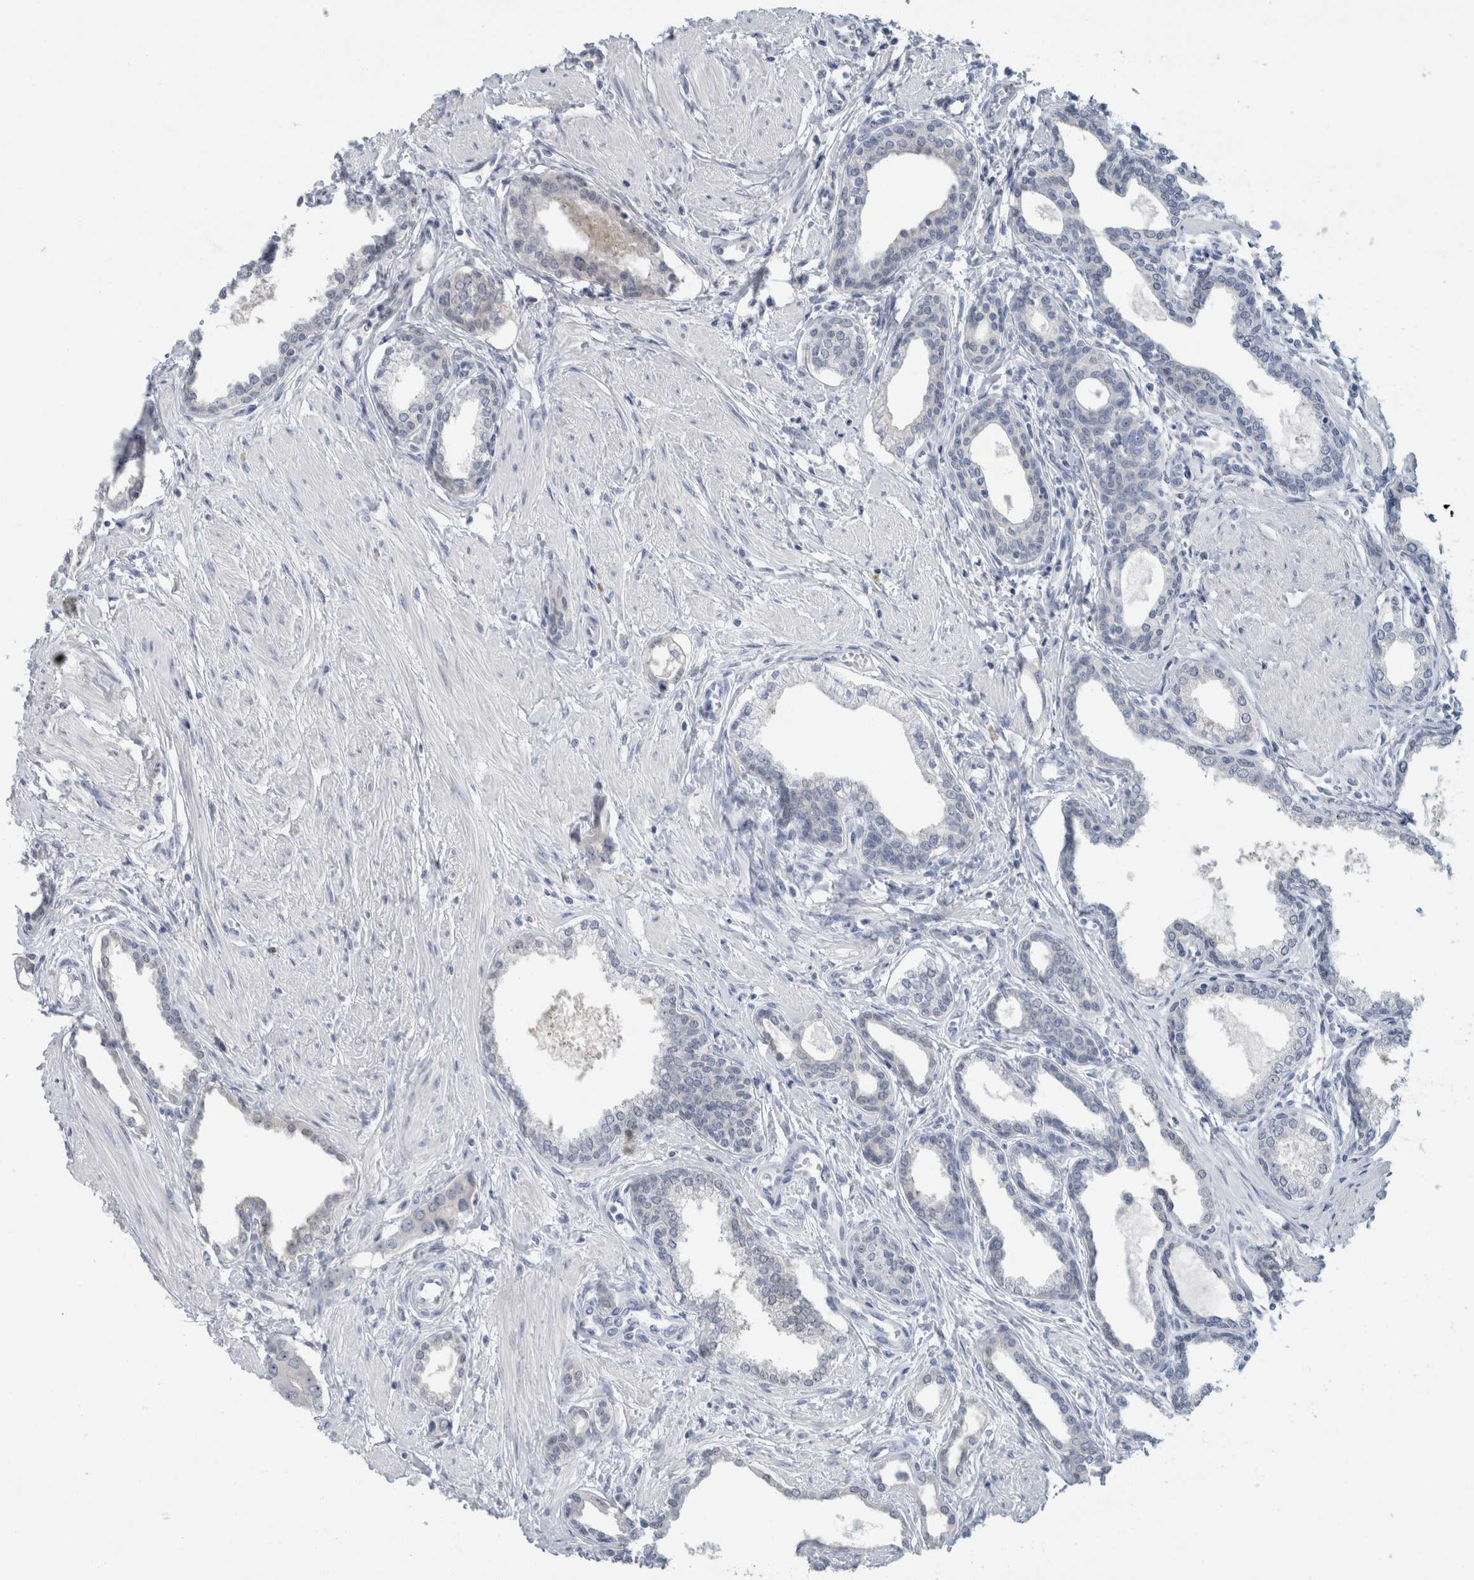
{"staining": {"intensity": "negative", "quantity": "none", "location": "none"}, "tissue": "prostate cancer", "cell_type": "Tumor cells", "image_type": "cancer", "snomed": [{"axis": "morphology", "description": "Adenocarcinoma, High grade"}, {"axis": "topography", "description": "Prostate"}], "caption": "Prostate cancer was stained to show a protein in brown. There is no significant positivity in tumor cells. (DAB IHC, high magnification).", "gene": "CASP6", "patient": {"sex": "male", "age": 52}}